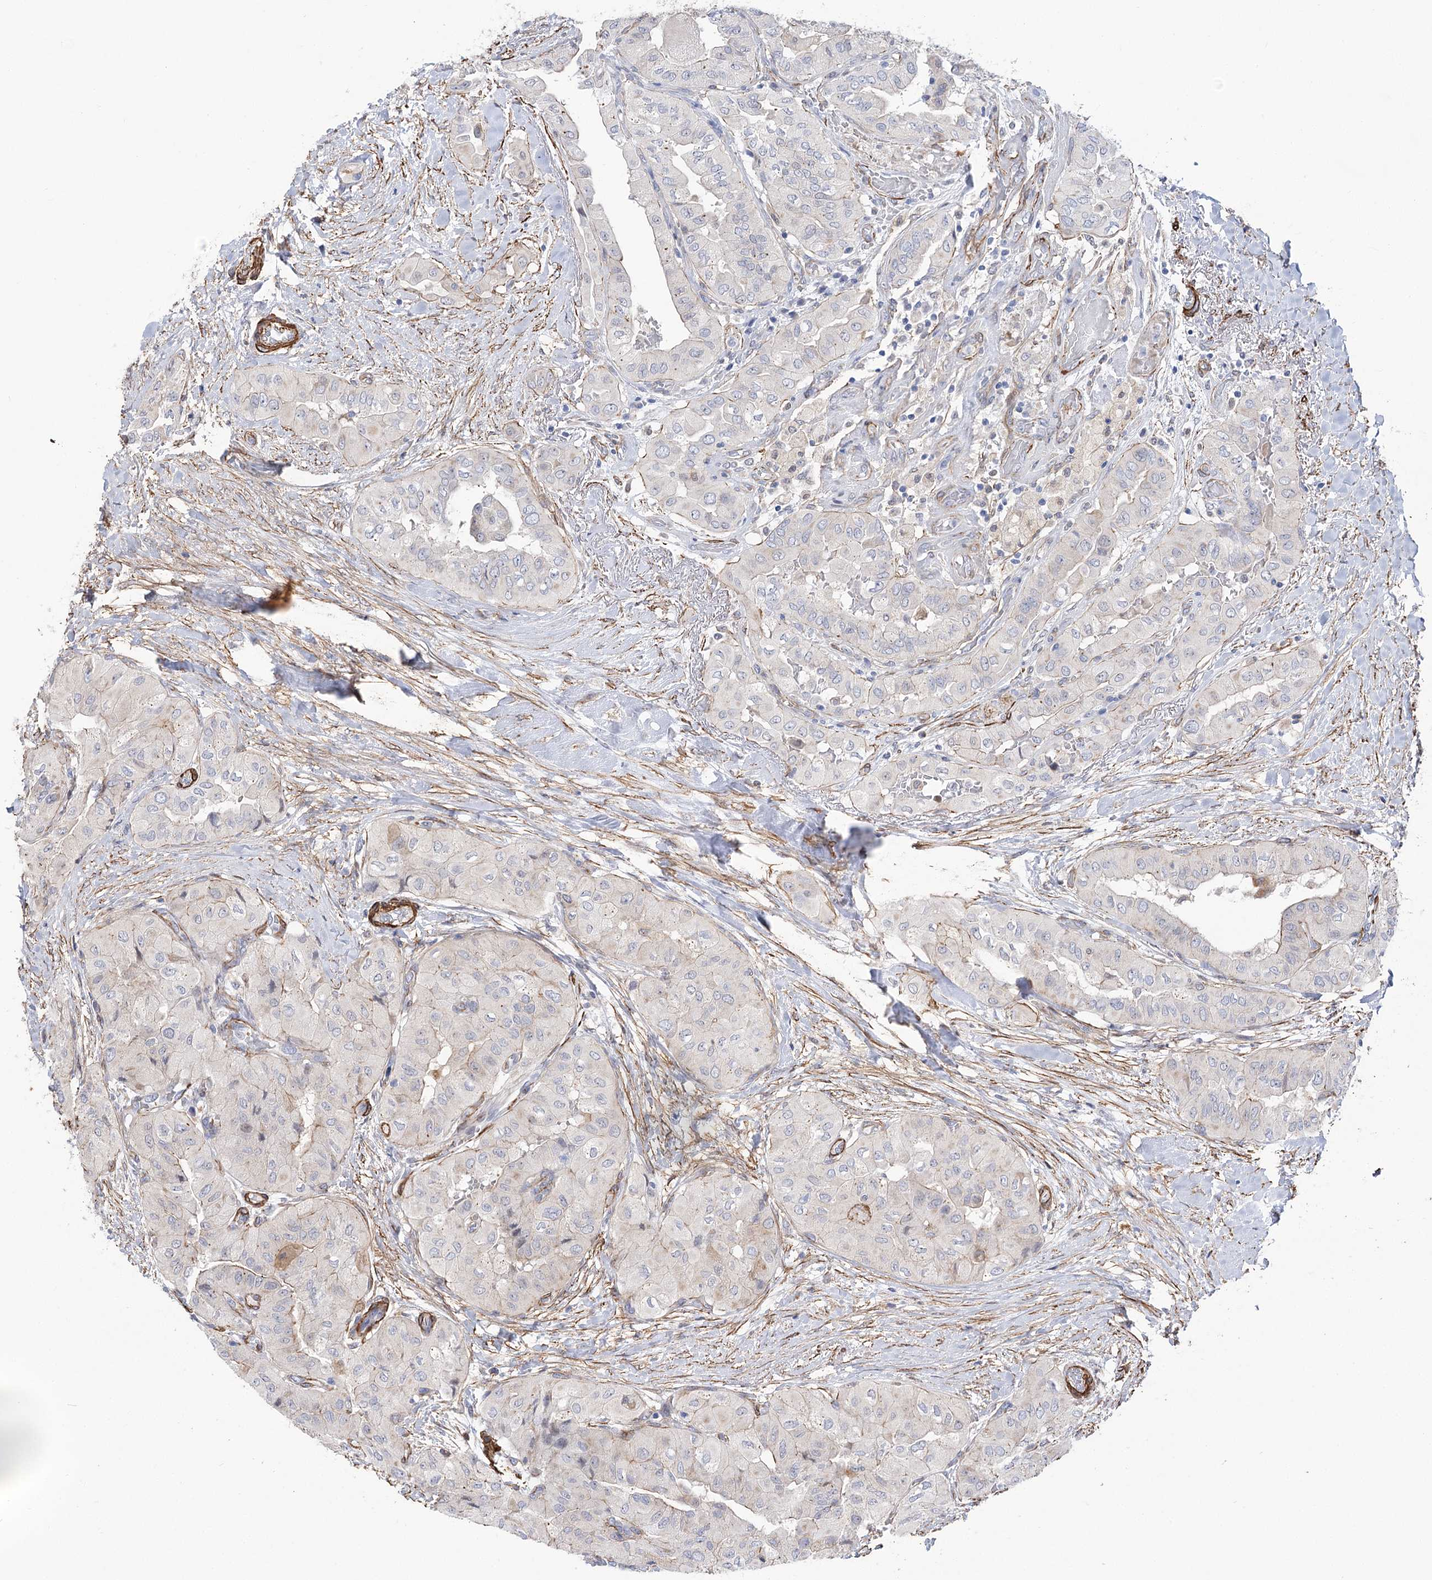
{"staining": {"intensity": "negative", "quantity": "none", "location": "none"}, "tissue": "thyroid cancer", "cell_type": "Tumor cells", "image_type": "cancer", "snomed": [{"axis": "morphology", "description": "Papillary adenocarcinoma, NOS"}, {"axis": "topography", "description": "Thyroid gland"}], "caption": "Papillary adenocarcinoma (thyroid) was stained to show a protein in brown. There is no significant staining in tumor cells. (Brightfield microscopy of DAB (3,3'-diaminobenzidine) IHC at high magnification).", "gene": "WASHC3", "patient": {"sex": "female", "age": 59}}